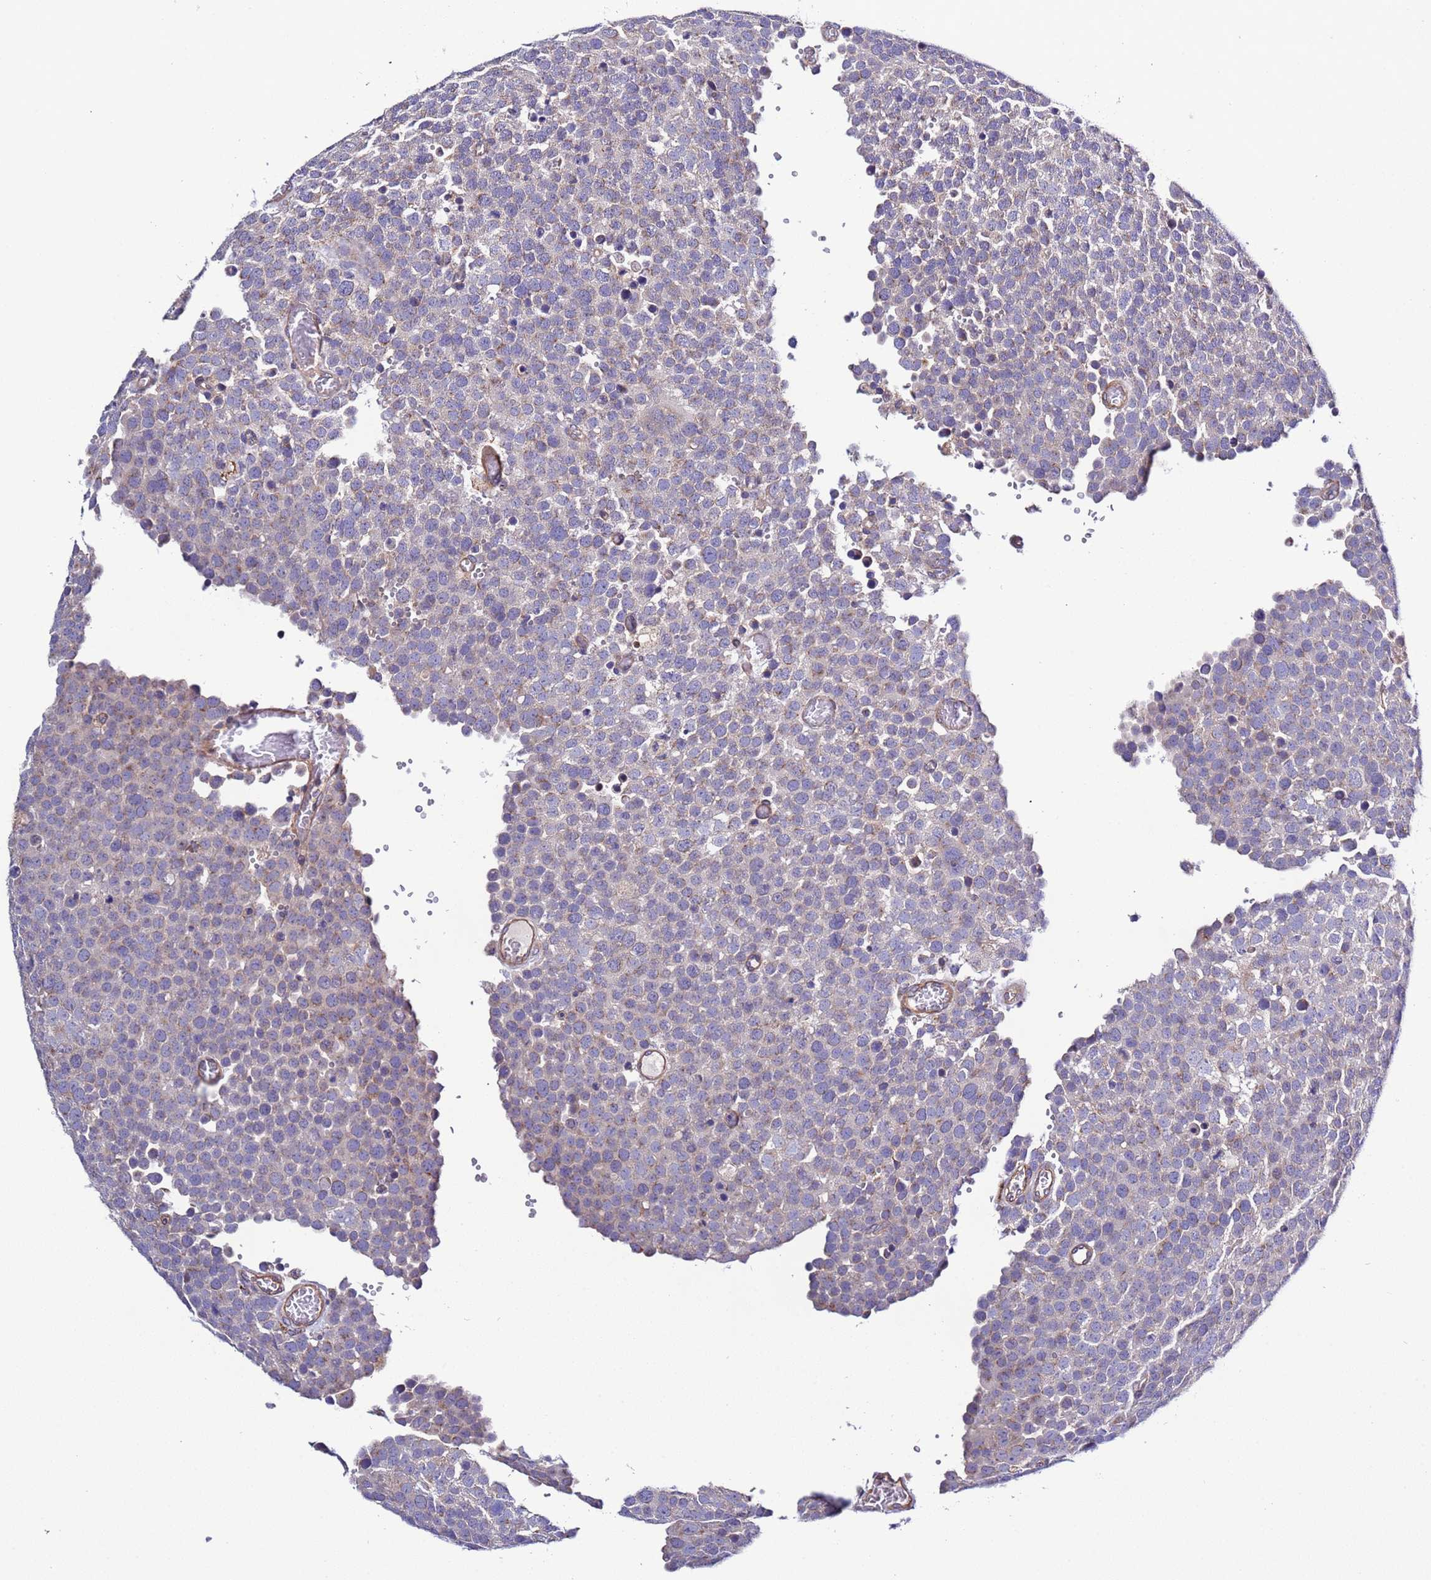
{"staining": {"intensity": "weak", "quantity": "<25%", "location": "cytoplasmic/membranous"}, "tissue": "testis cancer", "cell_type": "Tumor cells", "image_type": "cancer", "snomed": [{"axis": "morphology", "description": "Normal tissue, NOS"}, {"axis": "morphology", "description": "Seminoma, NOS"}, {"axis": "topography", "description": "Testis"}], "caption": "Image shows no protein staining in tumor cells of testis seminoma tissue.", "gene": "SPCS1", "patient": {"sex": "male", "age": 71}}